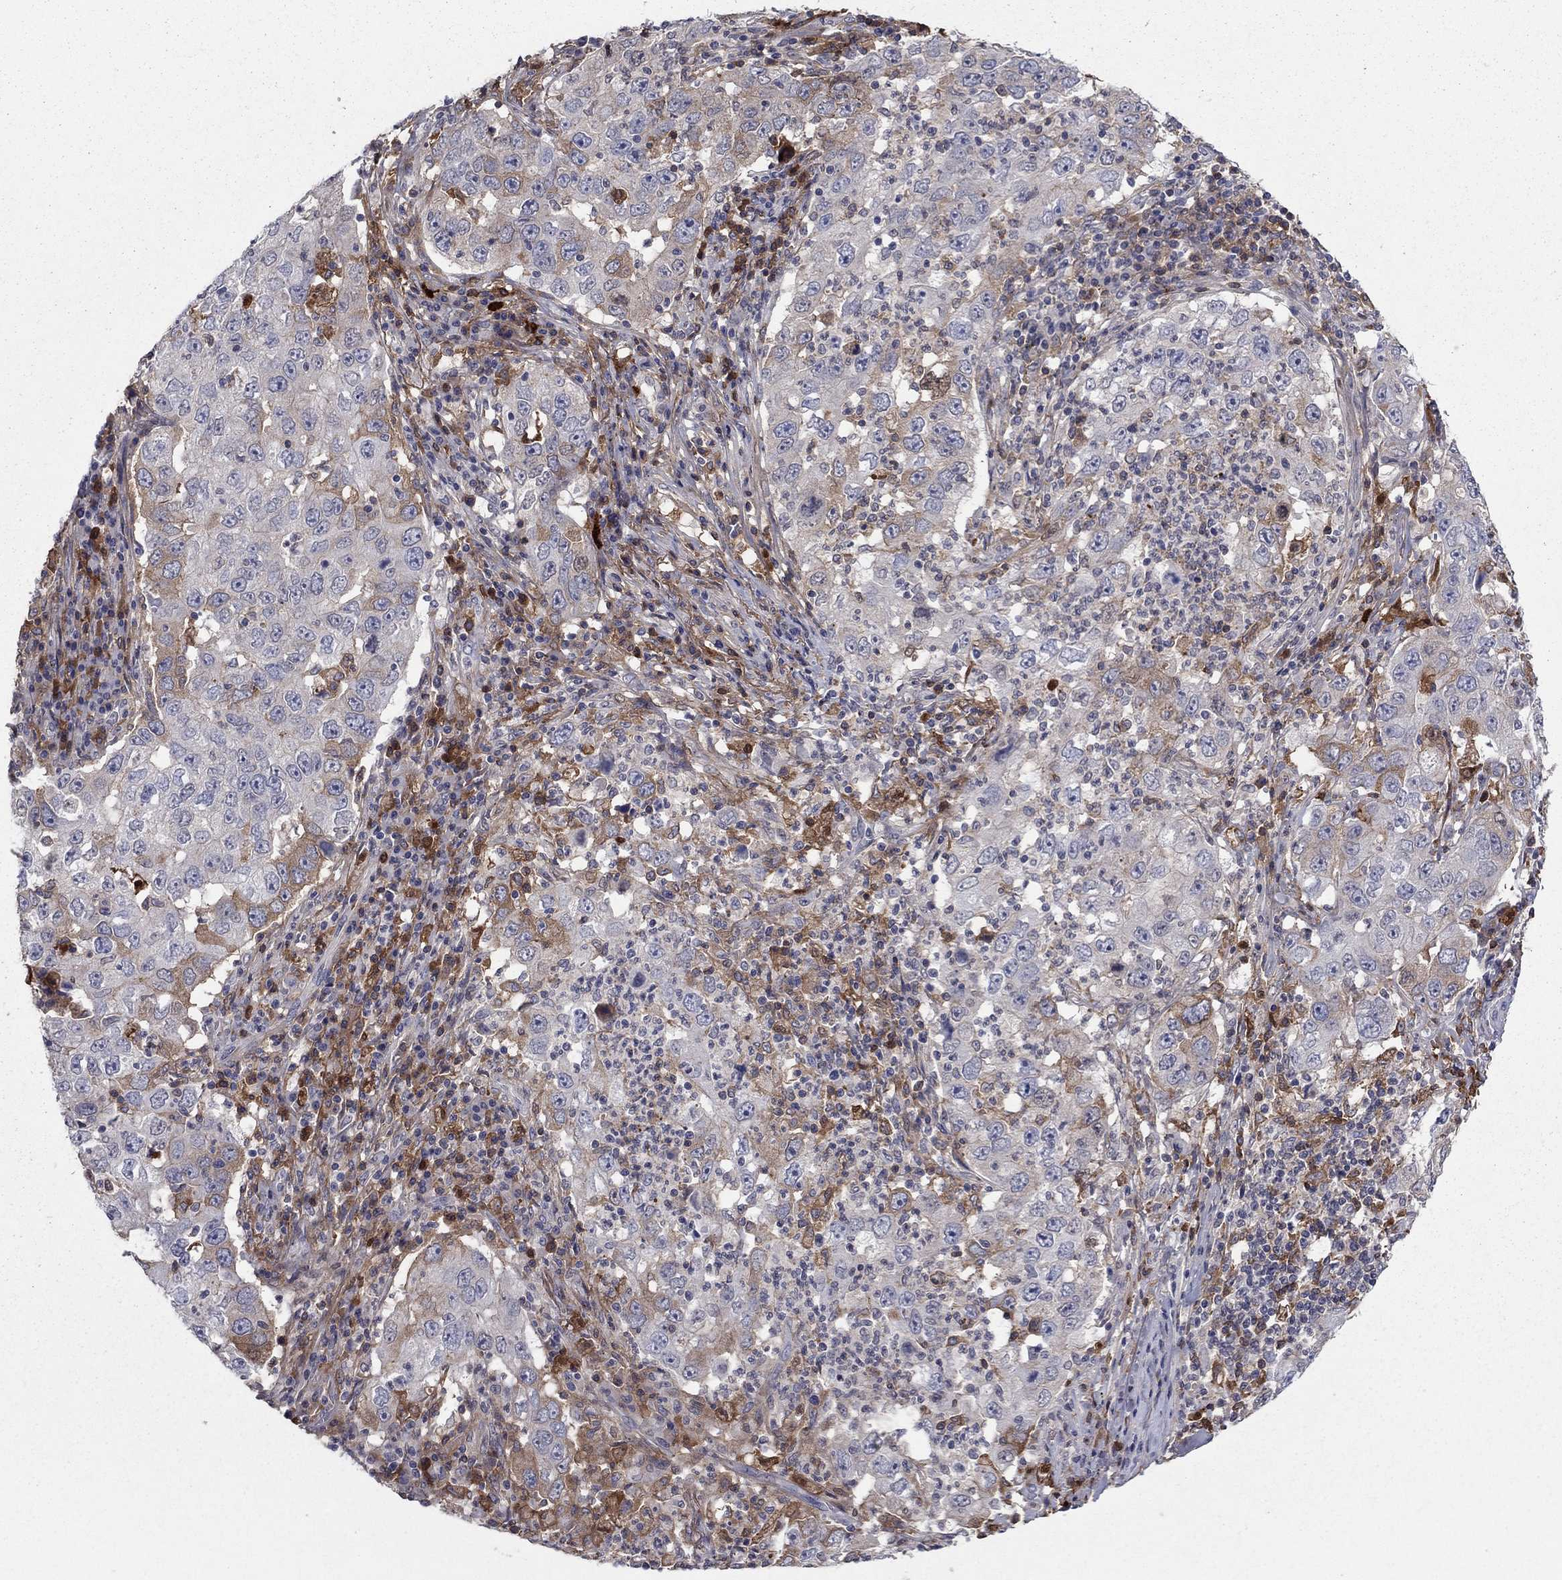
{"staining": {"intensity": "weak", "quantity": "<25%", "location": "cytoplasmic/membranous"}, "tissue": "lung cancer", "cell_type": "Tumor cells", "image_type": "cancer", "snomed": [{"axis": "morphology", "description": "Adenocarcinoma, NOS"}, {"axis": "topography", "description": "Lung"}], "caption": "A high-resolution histopathology image shows immunohistochemistry staining of lung cancer (adenocarcinoma), which exhibits no significant expression in tumor cells.", "gene": "HPX", "patient": {"sex": "male", "age": 73}}